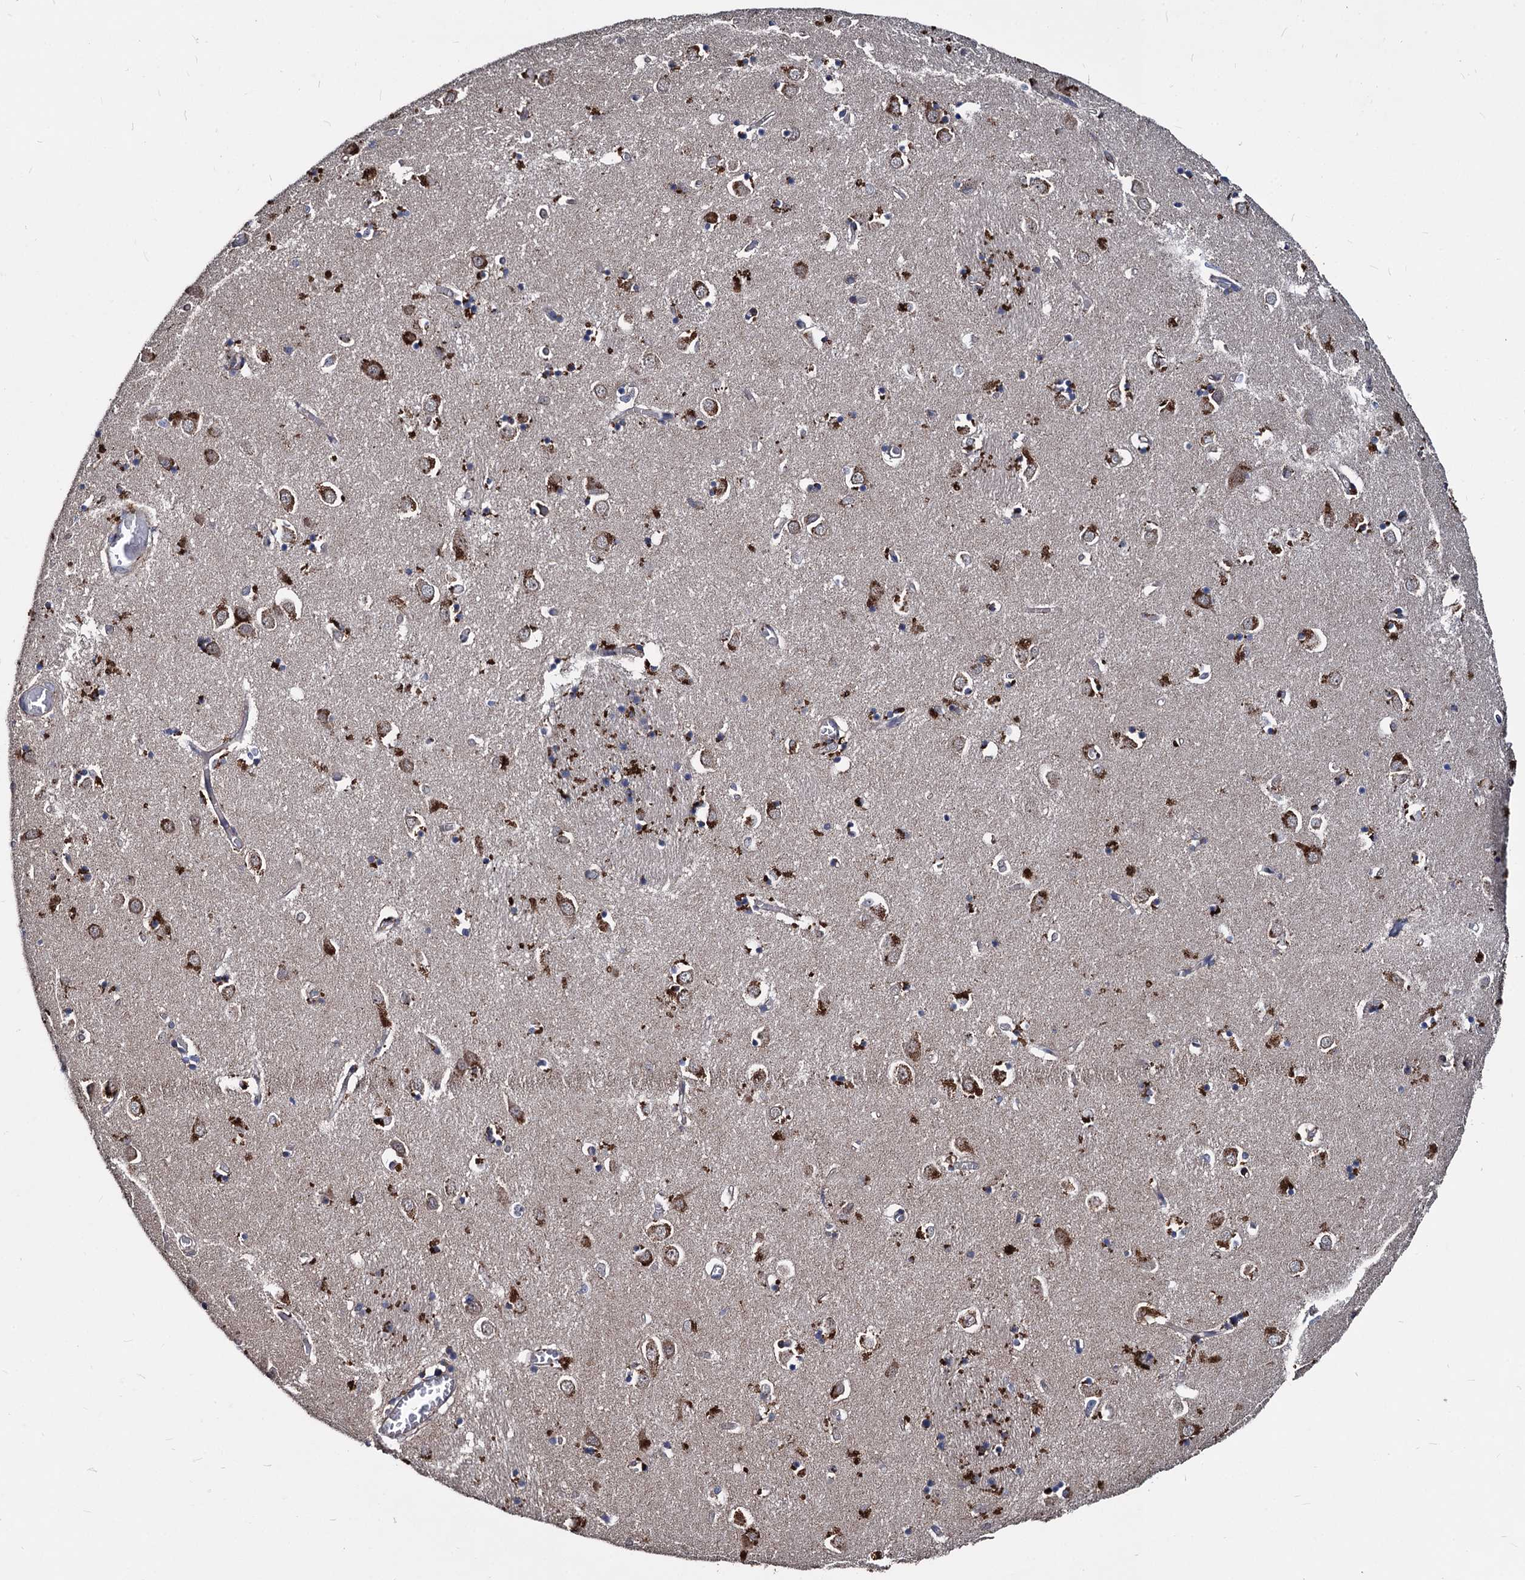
{"staining": {"intensity": "moderate", "quantity": "<25%", "location": "cytoplasmic/membranous"}, "tissue": "caudate", "cell_type": "Glial cells", "image_type": "normal", "snomed": [{"axis": "morphology", "description": "Normal tissue, NOS"}, {"axis": "topography", "description": "Lateral ventricle wall"}], "caption": "This photomicrograph exhibits immunohistochemistry staining of normal caudate, with low moderate cytoplasmic/membranous expression in approximately <25% of glial cells.", "gene": "SMAGP", "patient": {"sex": "male", "age": 70}}